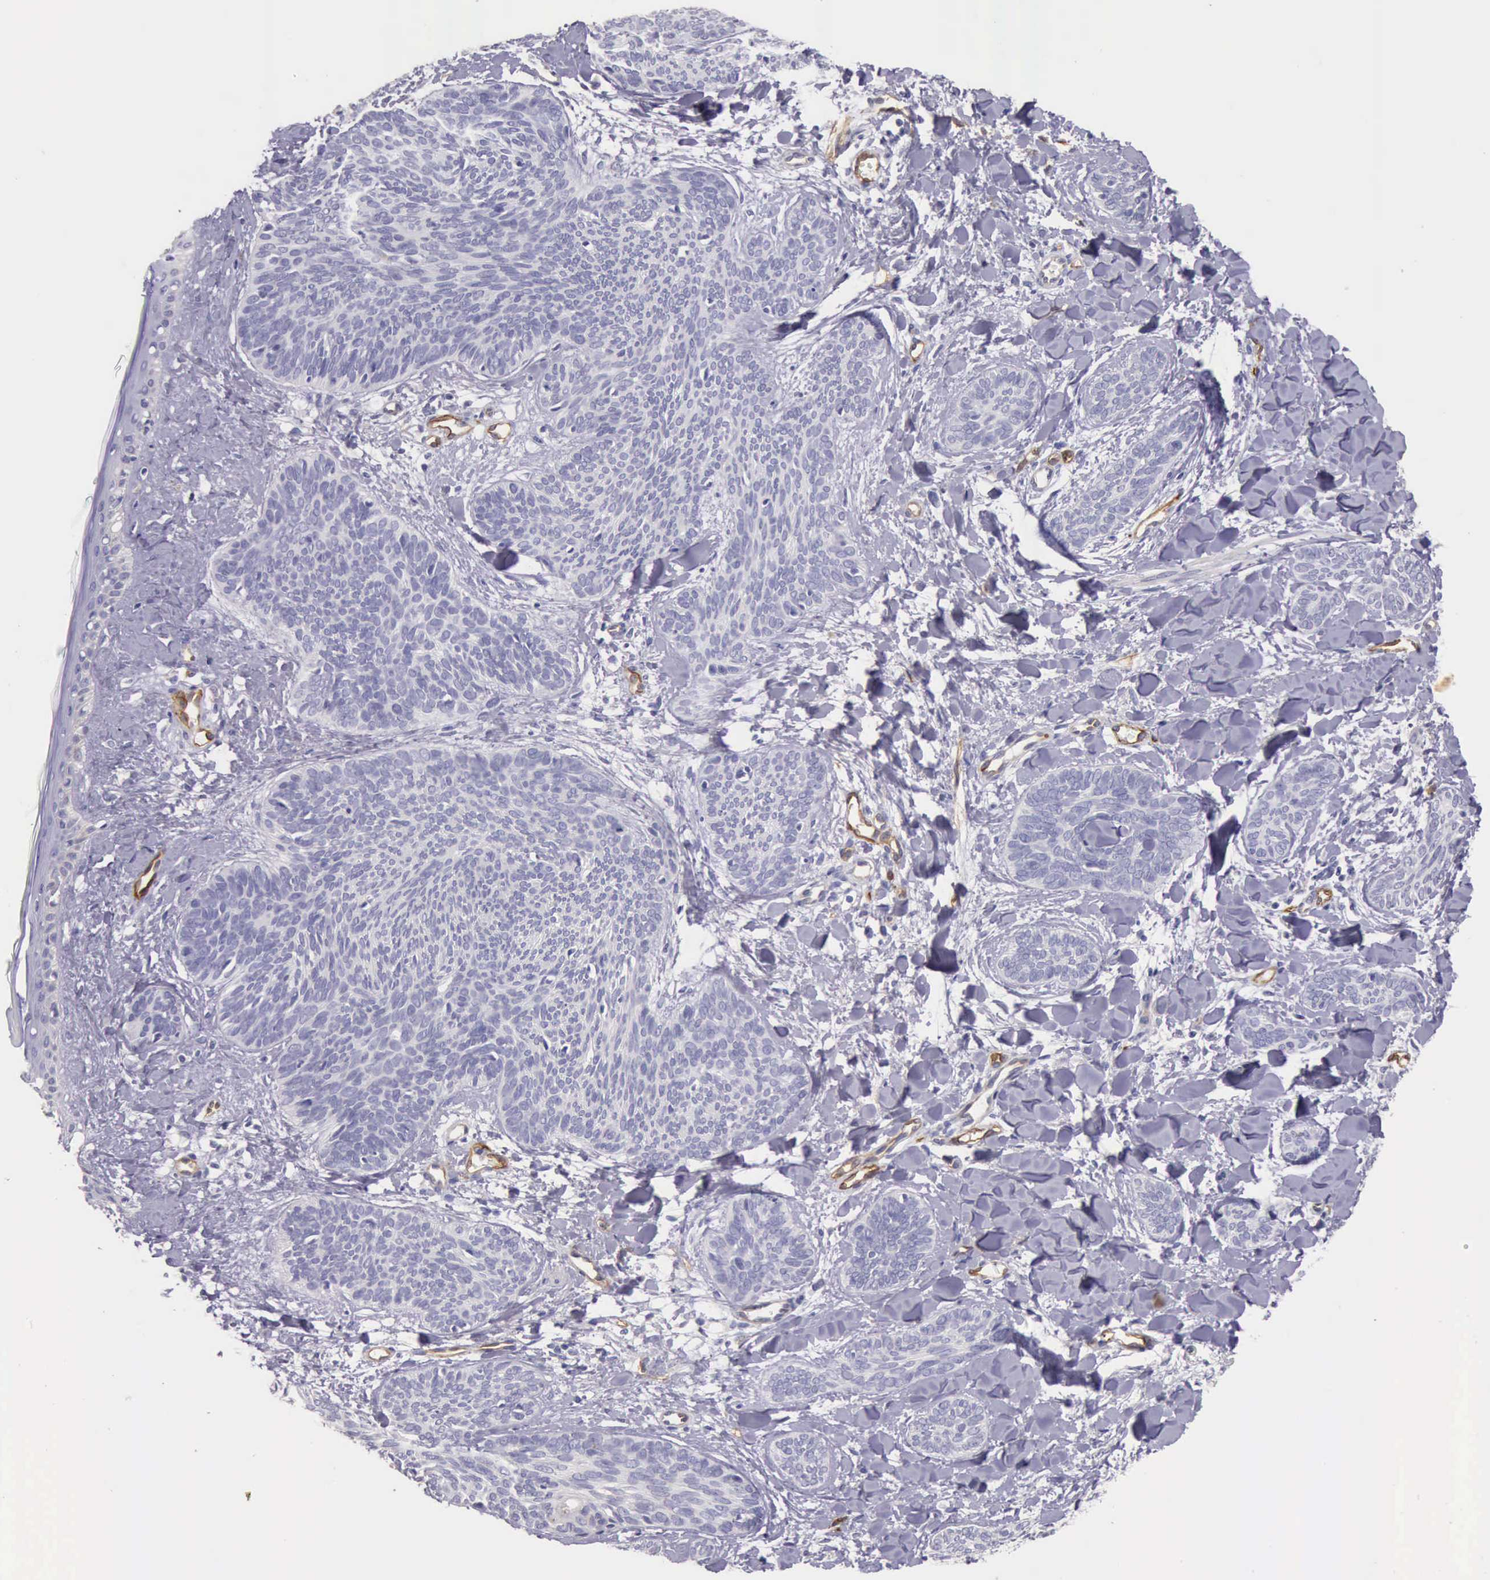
{"staining": {"intensity": "negative", "quantity": "none", "location": "none"}, "tissue": "skin cancer", "cell_type": "Tumor cells", "image_type": "cancer", "snomed": [{"axis": "morphology", "description": "Basal cell carcinoma"}, {"axis": "topography", "description": "Skin"}], "caption": "Skin cancer (basal cell carcinoma) stained for a protein using immunohistochemistry exhibits no positivity tumor cells.", "gene": "TCEANC", "patient": {"sex": "female", "age": 81}}